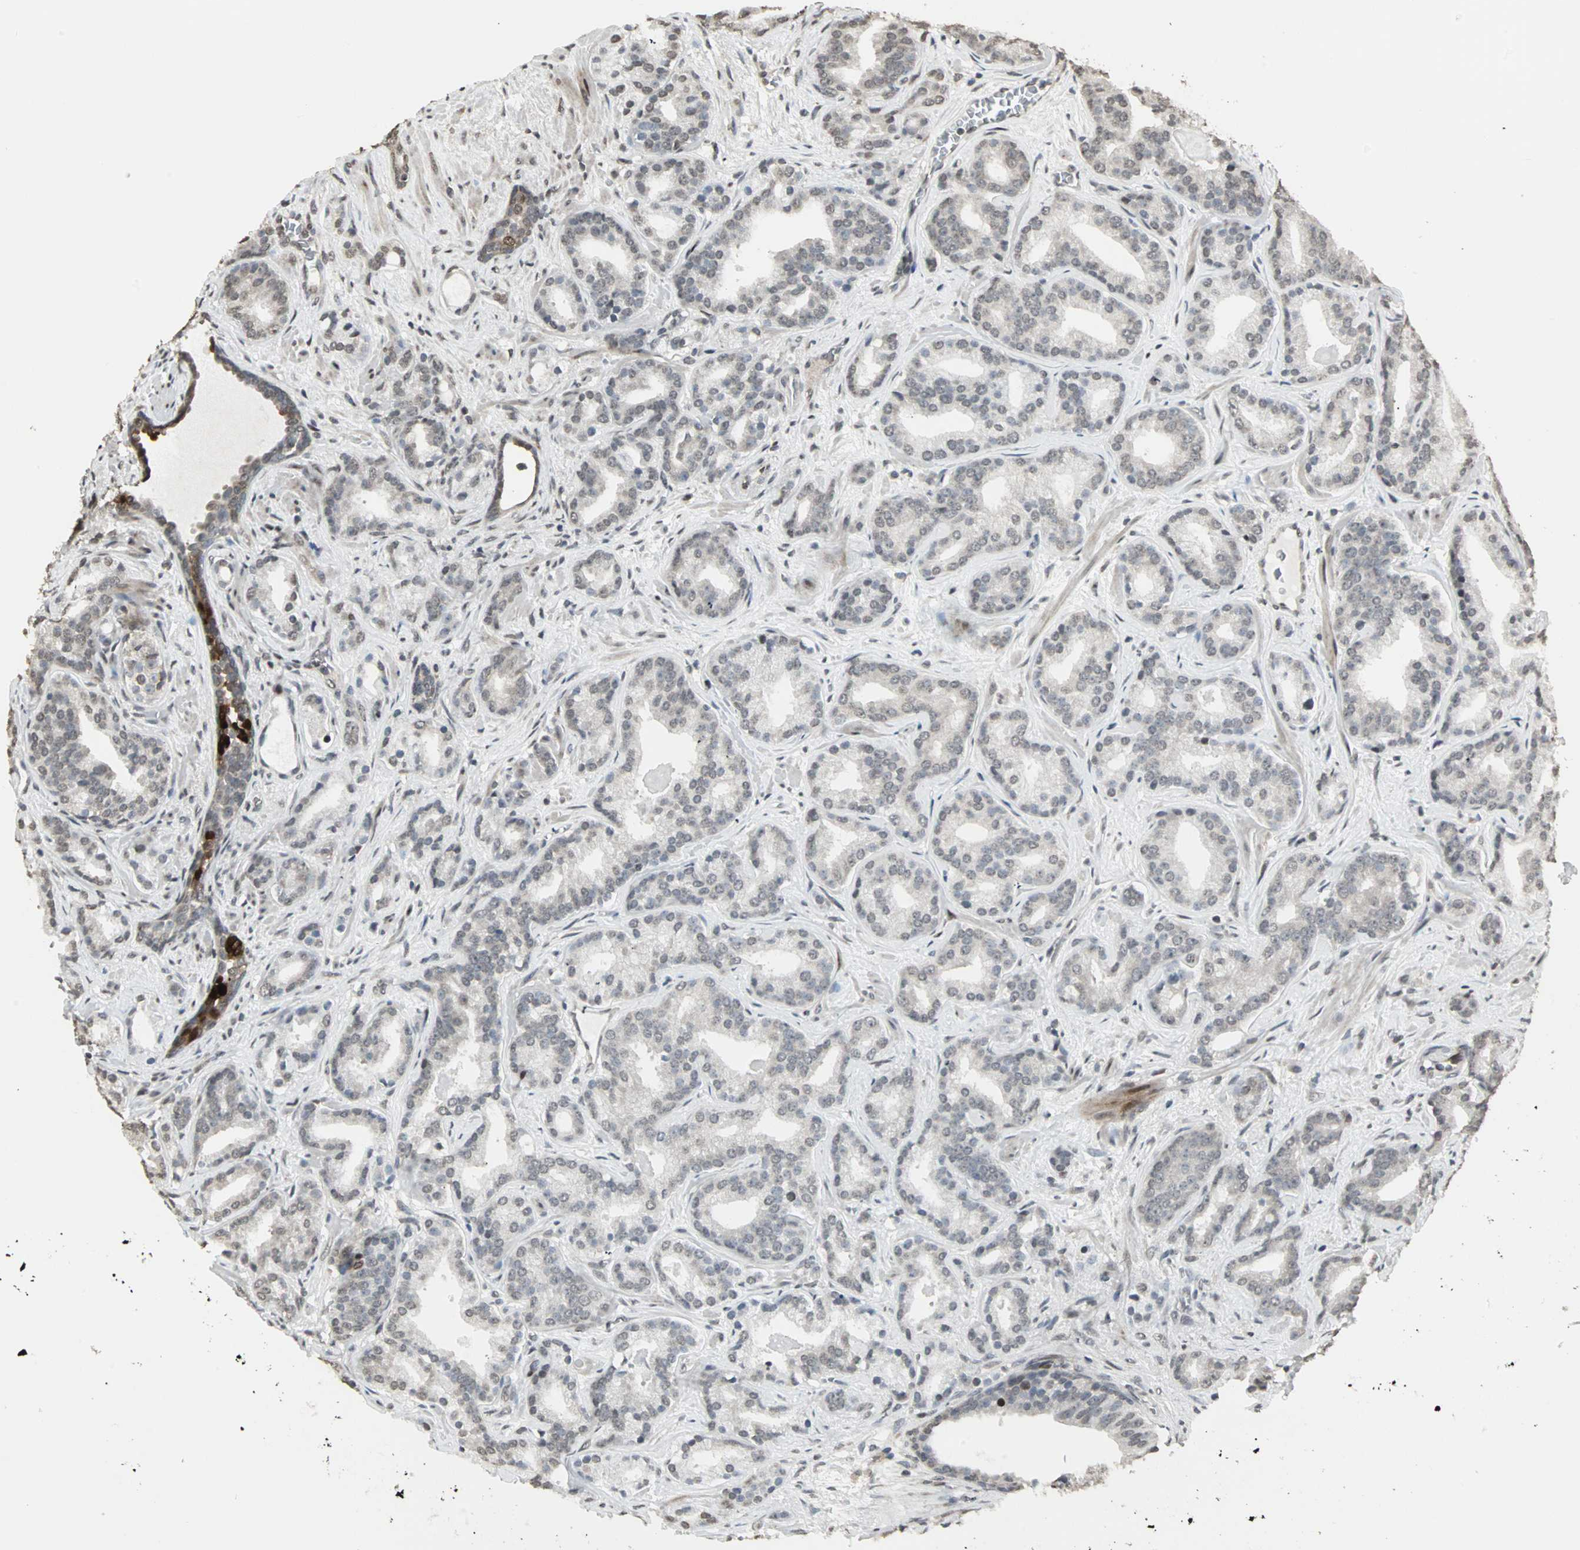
{"staining": {"intensity": "negative", "quantity": "none", "location": "none"}, "tissue": "prostate cancer", "cell_type": "Tumor cells", "image_type": "cancer", "snomed": [{"axis": "morphology", "description": "Adenocarcinoma, Low grade"}, {"axis": "topography", "description": "Prostate"}], "caption": "IHC image of neoplastic tissue: human adenocarcinoma (low-grade) (prostate) stained with DAB shows no significant protein expression in tumor cells.", "gene": "CBLC", "patient": {"sex": "male", "age": 63}}